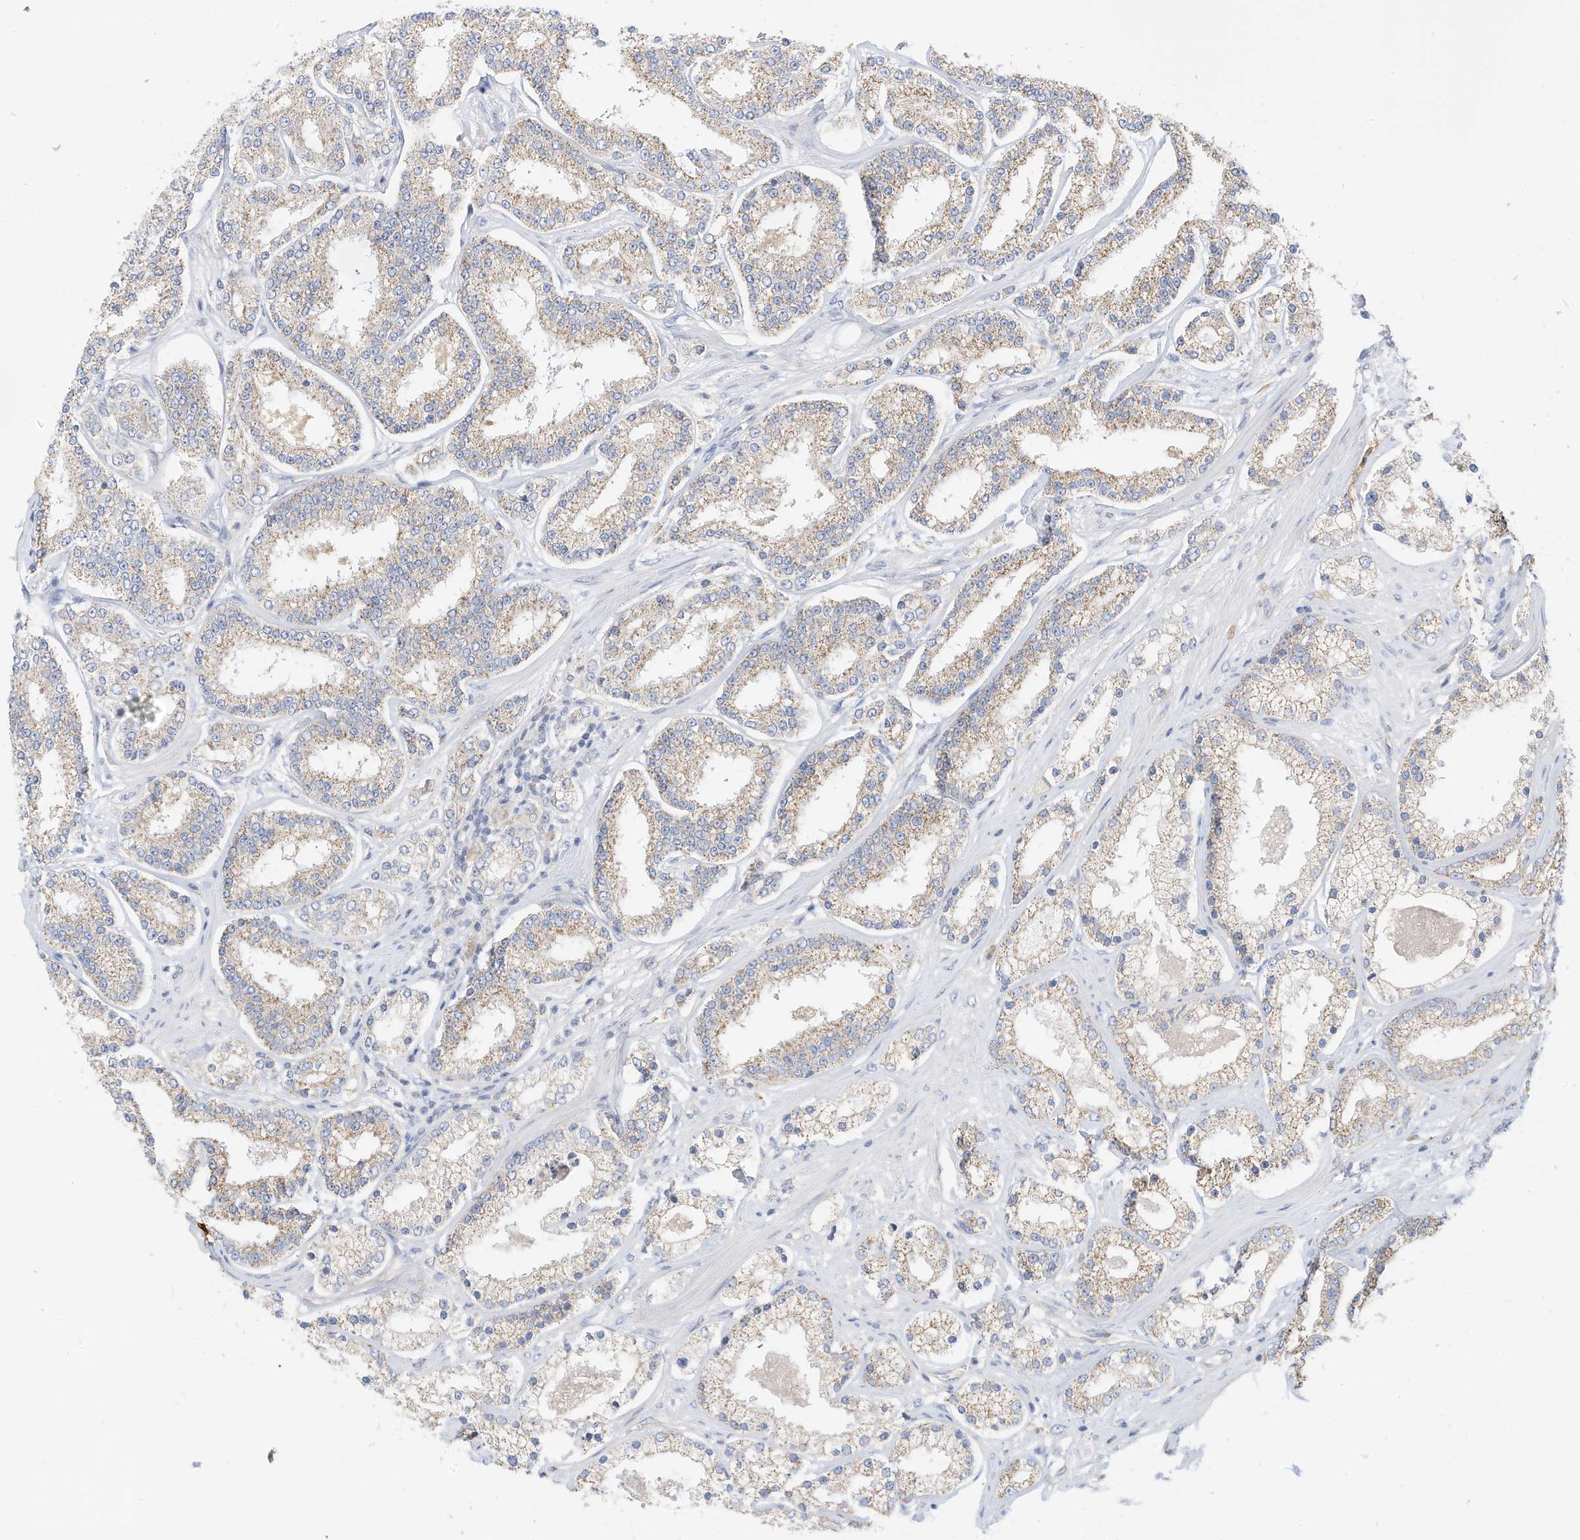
{"staining": {"intensity": "weak", "quantity": ">75%", "location": "cytoplasmic/membranous"}, "tissue": "prostate cancer", "cell_type": "Tumor cells", "image_type": "cancer", "snomed": [{"axis": "morphology", "description": "Normal tissue, NOS"}, {"axis": "morphology", "description": "Adenocarcinoma, High grade"}, {"axis": "topography", "description": "Prostate"}], "caption": "An image of prostate high-grade adenocarcinoma stained for a protein displays weak cytoplasmic/membranous brown staining in tumor cells.", "gene": "RHOH", "patient": {"sex": "male", "age": 83}}